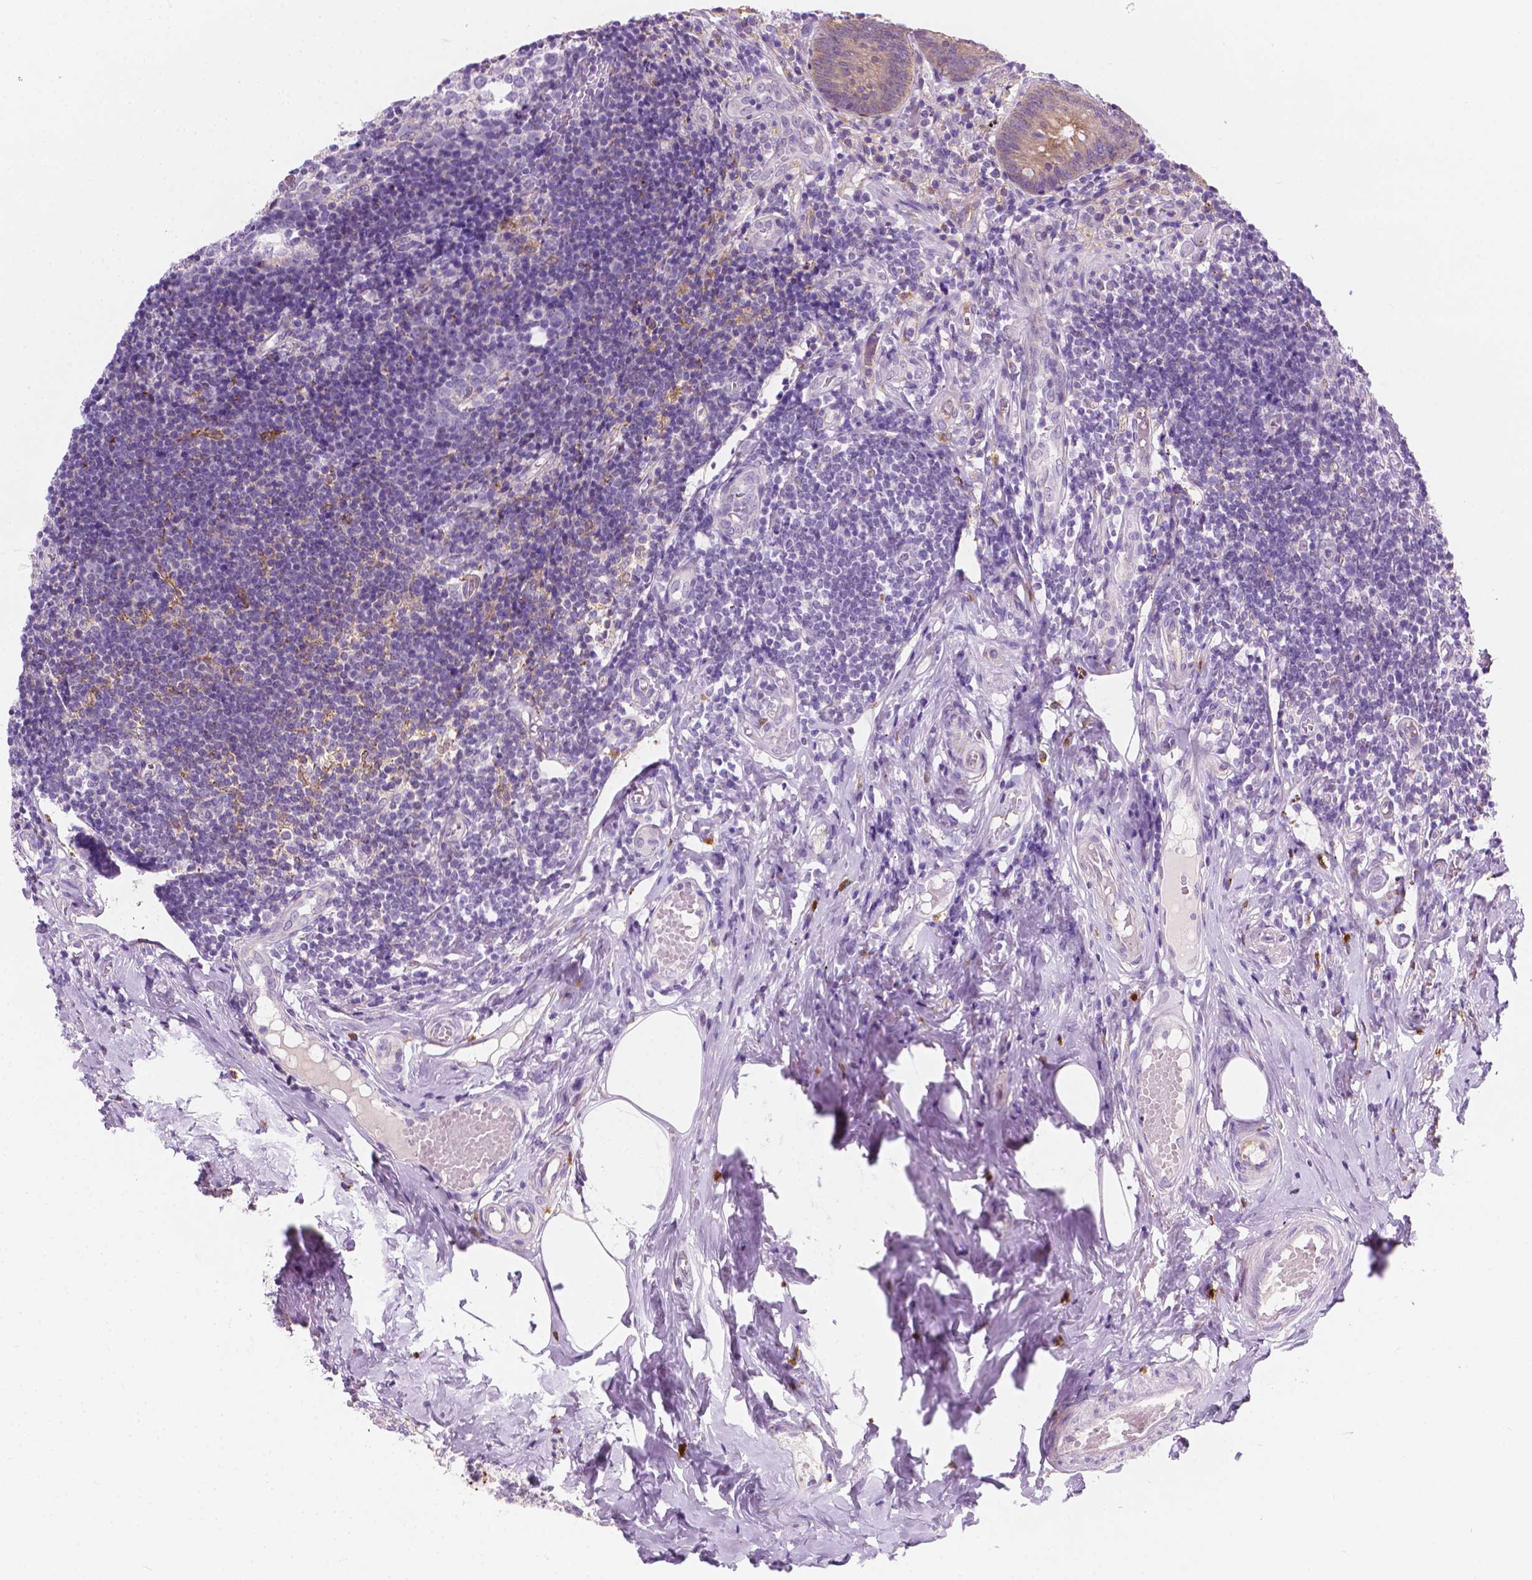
{"staining": {"intensity": "weak", "quantity": ">75%", "location": "cytoplasmic/membranous"}, "tissue": "appendix", "cell_type": "Glandular cells", "image_type": "normal", "snomed": [{"axis": "morphology", "description": "Normal tissue, NOS"}, {"axis": "topography", "description": "Appendix"}], "caption": "Immunohistochemical staining of benign human appendix reveals weak cytoplasmic/membranous protein expression in about >75% of glandular cells. The staining was performed using DAB, with brown indicating positive protein expression. Nuclei are stained blue with hematoxylin.", "gene": "EPPK1", "patient": {"sex": "female", "age": 32}}